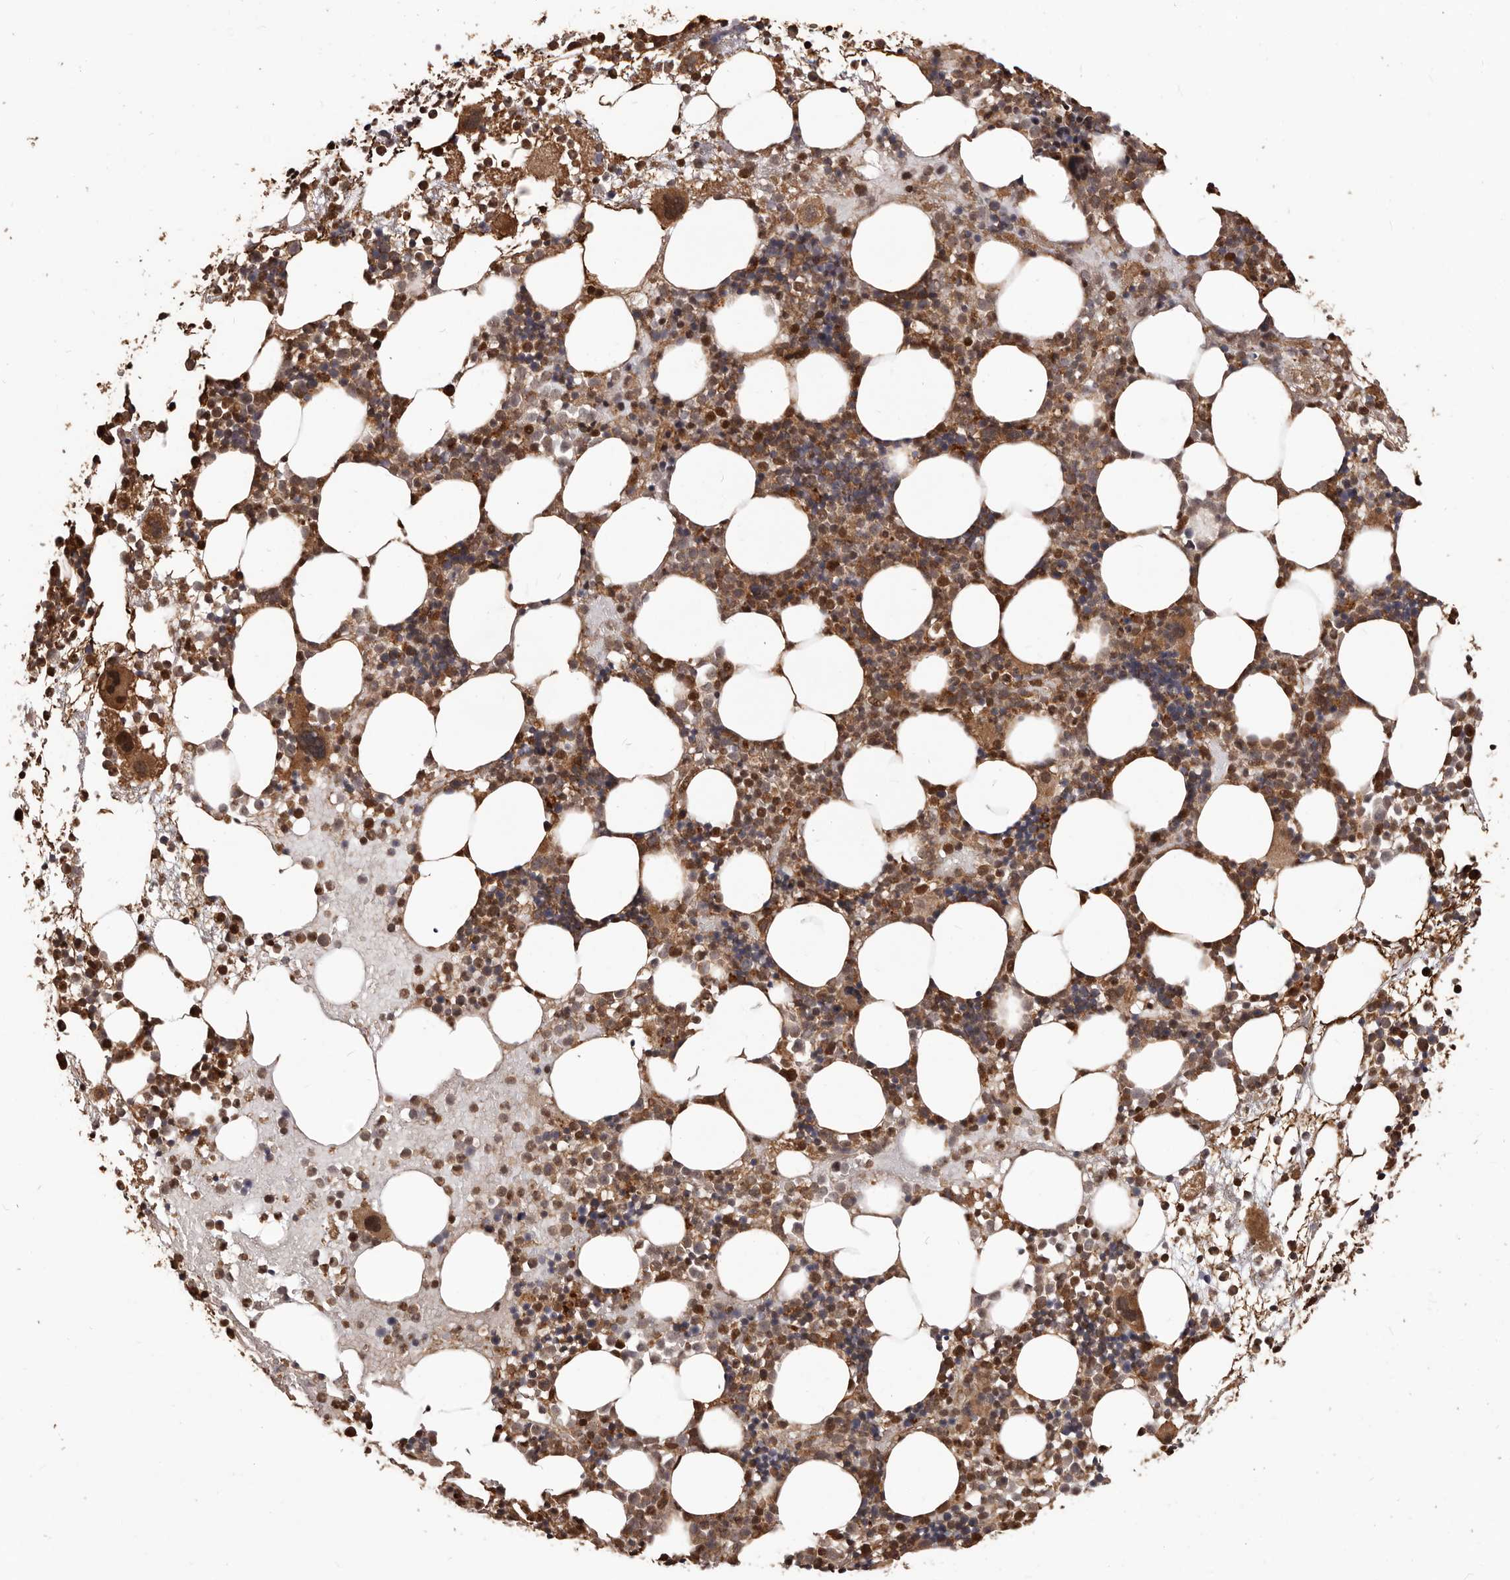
{"staining": {"intensity": "moderate", "quantity": "25%-75%", "location": "cytoplasmic/membranous,nuclear"}, "tissue": "bone marrow", "cell_type": "Hematopoietic cells", "image_type": "normal", "snomed": [{"axis": "morphology", "description": "Normal tissue, NOS"}, {"axis": "topography", "description": "Bone marrow"}], "caption": "Hematopoietic cells reveal moderate cytoplasmic/membranous,nuclear staining in about 25%-75% of cells in benign bone marrow.", "gene": "MTO1", "patient": {"sex": "female", "age": 57}}